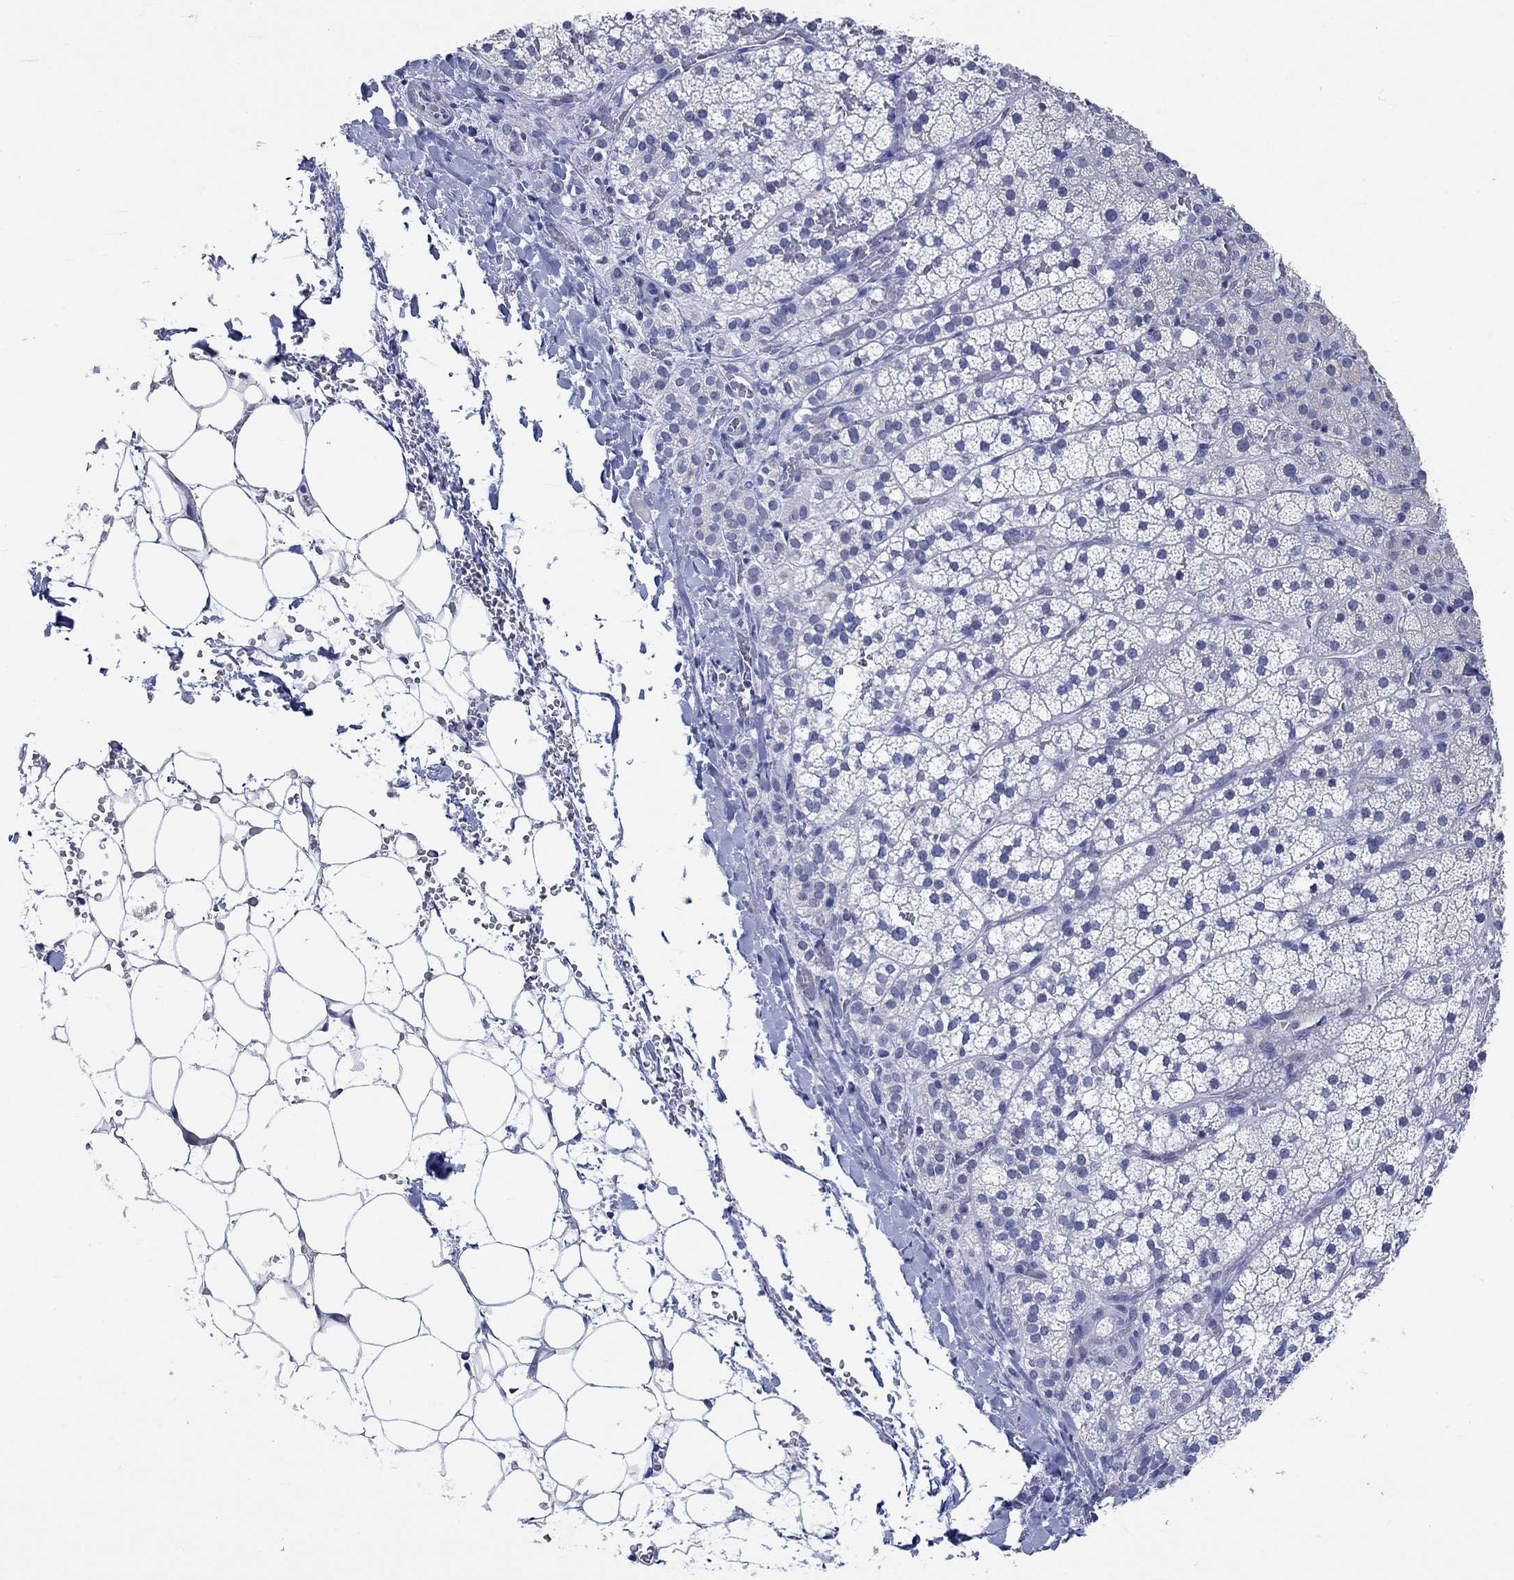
{"staining": {"intensity": "negative", "quantity": "none", "location": "none"}, "tissue": "adrenal gland", "cell_type": "Glandular cells", "image_type": "normal", "snomed": [{"axis": "morphology", "description": "Normal tissue, NOS"}, {"axis": "topography", "description": "Adrenal gland"}], "caption": "Immunohistochemistry photomicrograph of unremarkable adrenal gland: human adrenal gland stained with DAB shows no significant protein expression in glandular cells.", "gene": "C4orf47", "patient": {"sex": "male", "age": 53}}